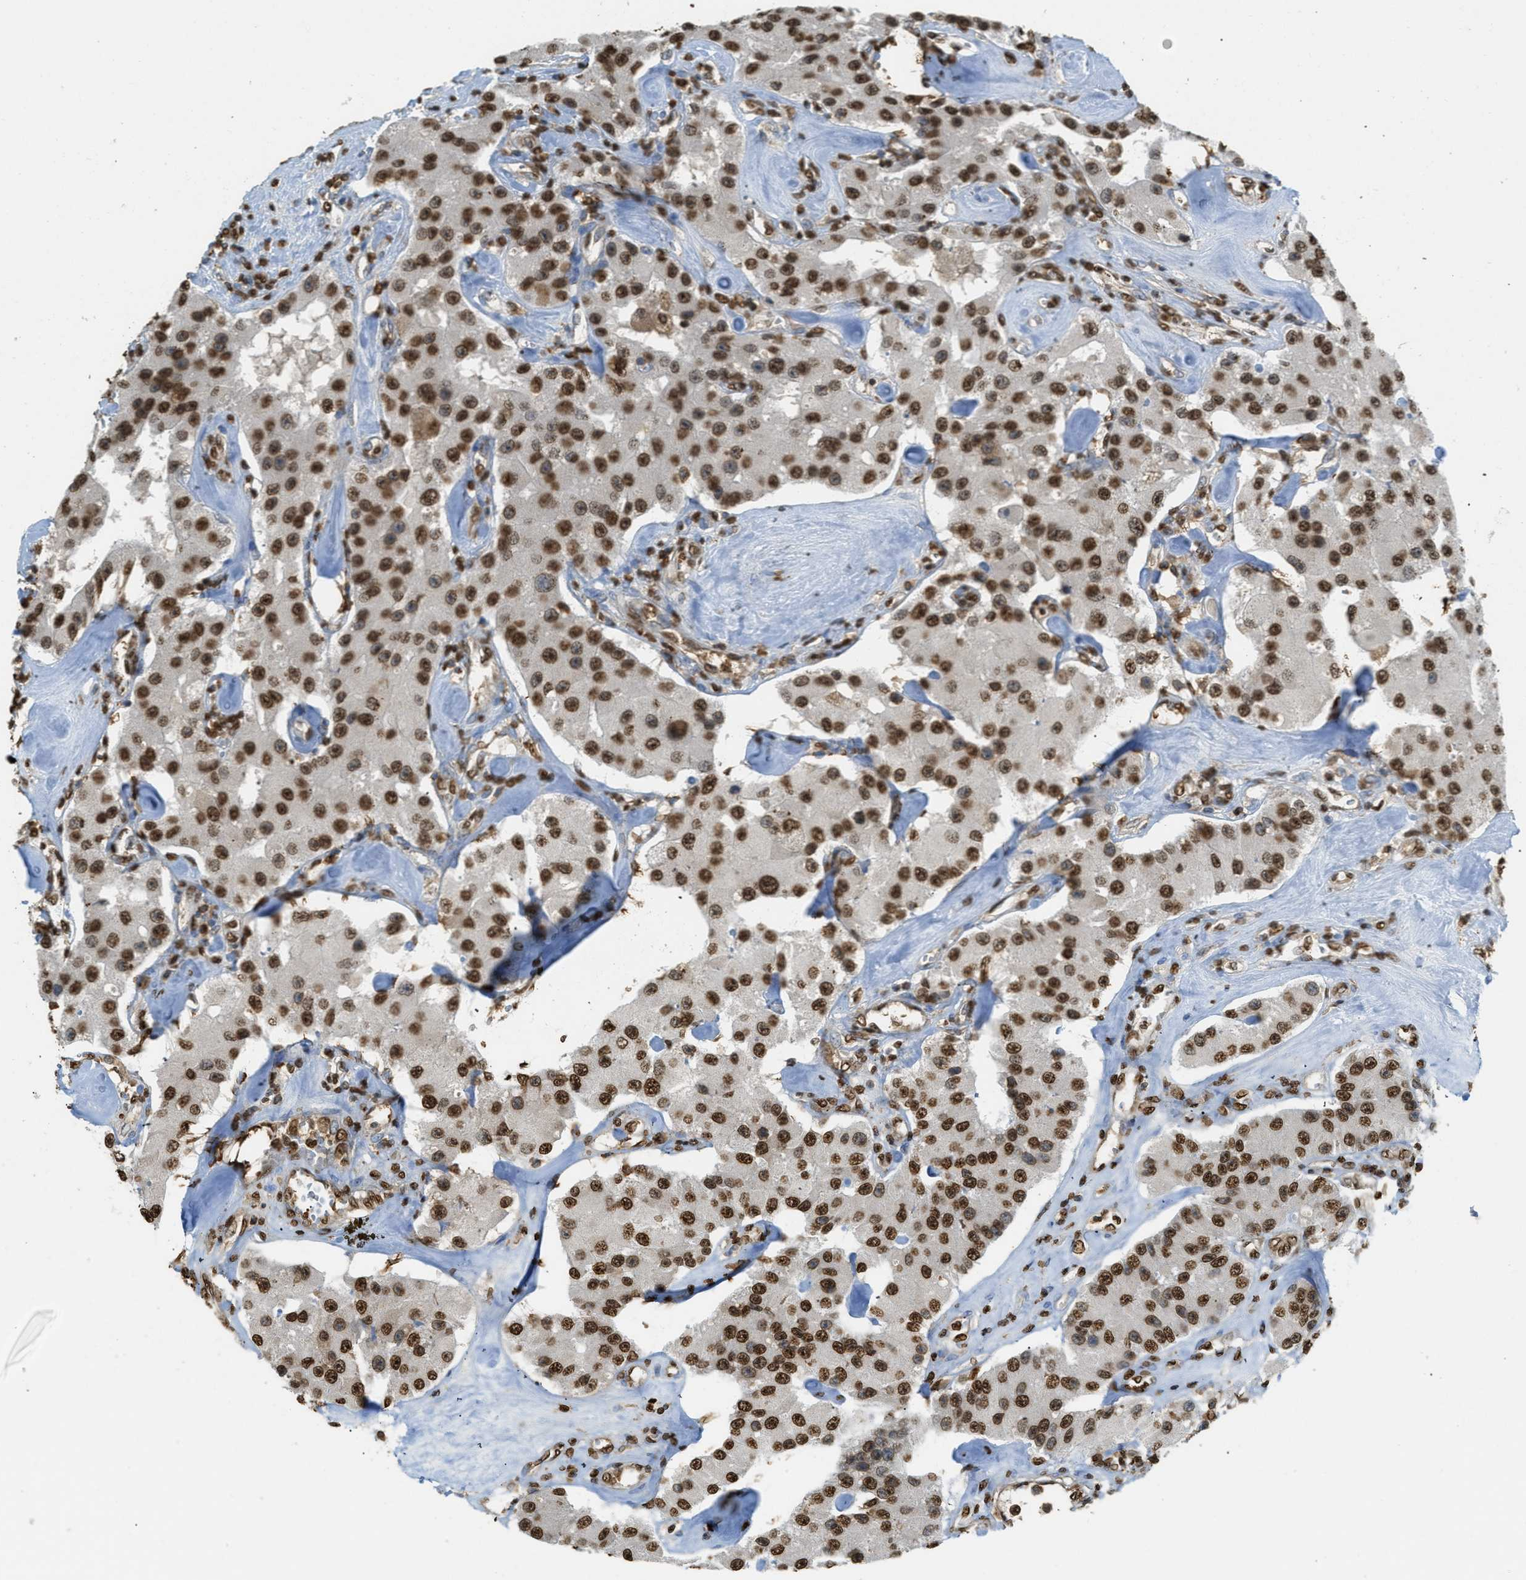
{"staining": {"intensity": "strong", "quantity": ">75%", "location": "nuclear"}, "tissue": "carcinoid", "cell_type": "Tumor cells", "image_type": "cancer", "snomed": [{"axis": "morphology", "description": "Carcinoid, malignant, NOS"}, {"axis": "topography", "description": "Pancreas"}], "caption": "Immunohistochemistry of human malignant carcinoid exhibits high levels of strong nuclear staining in about >75% of tumor cells.", "gene": "NR5A2", "patient": {"sex": "male", "age": 41}}